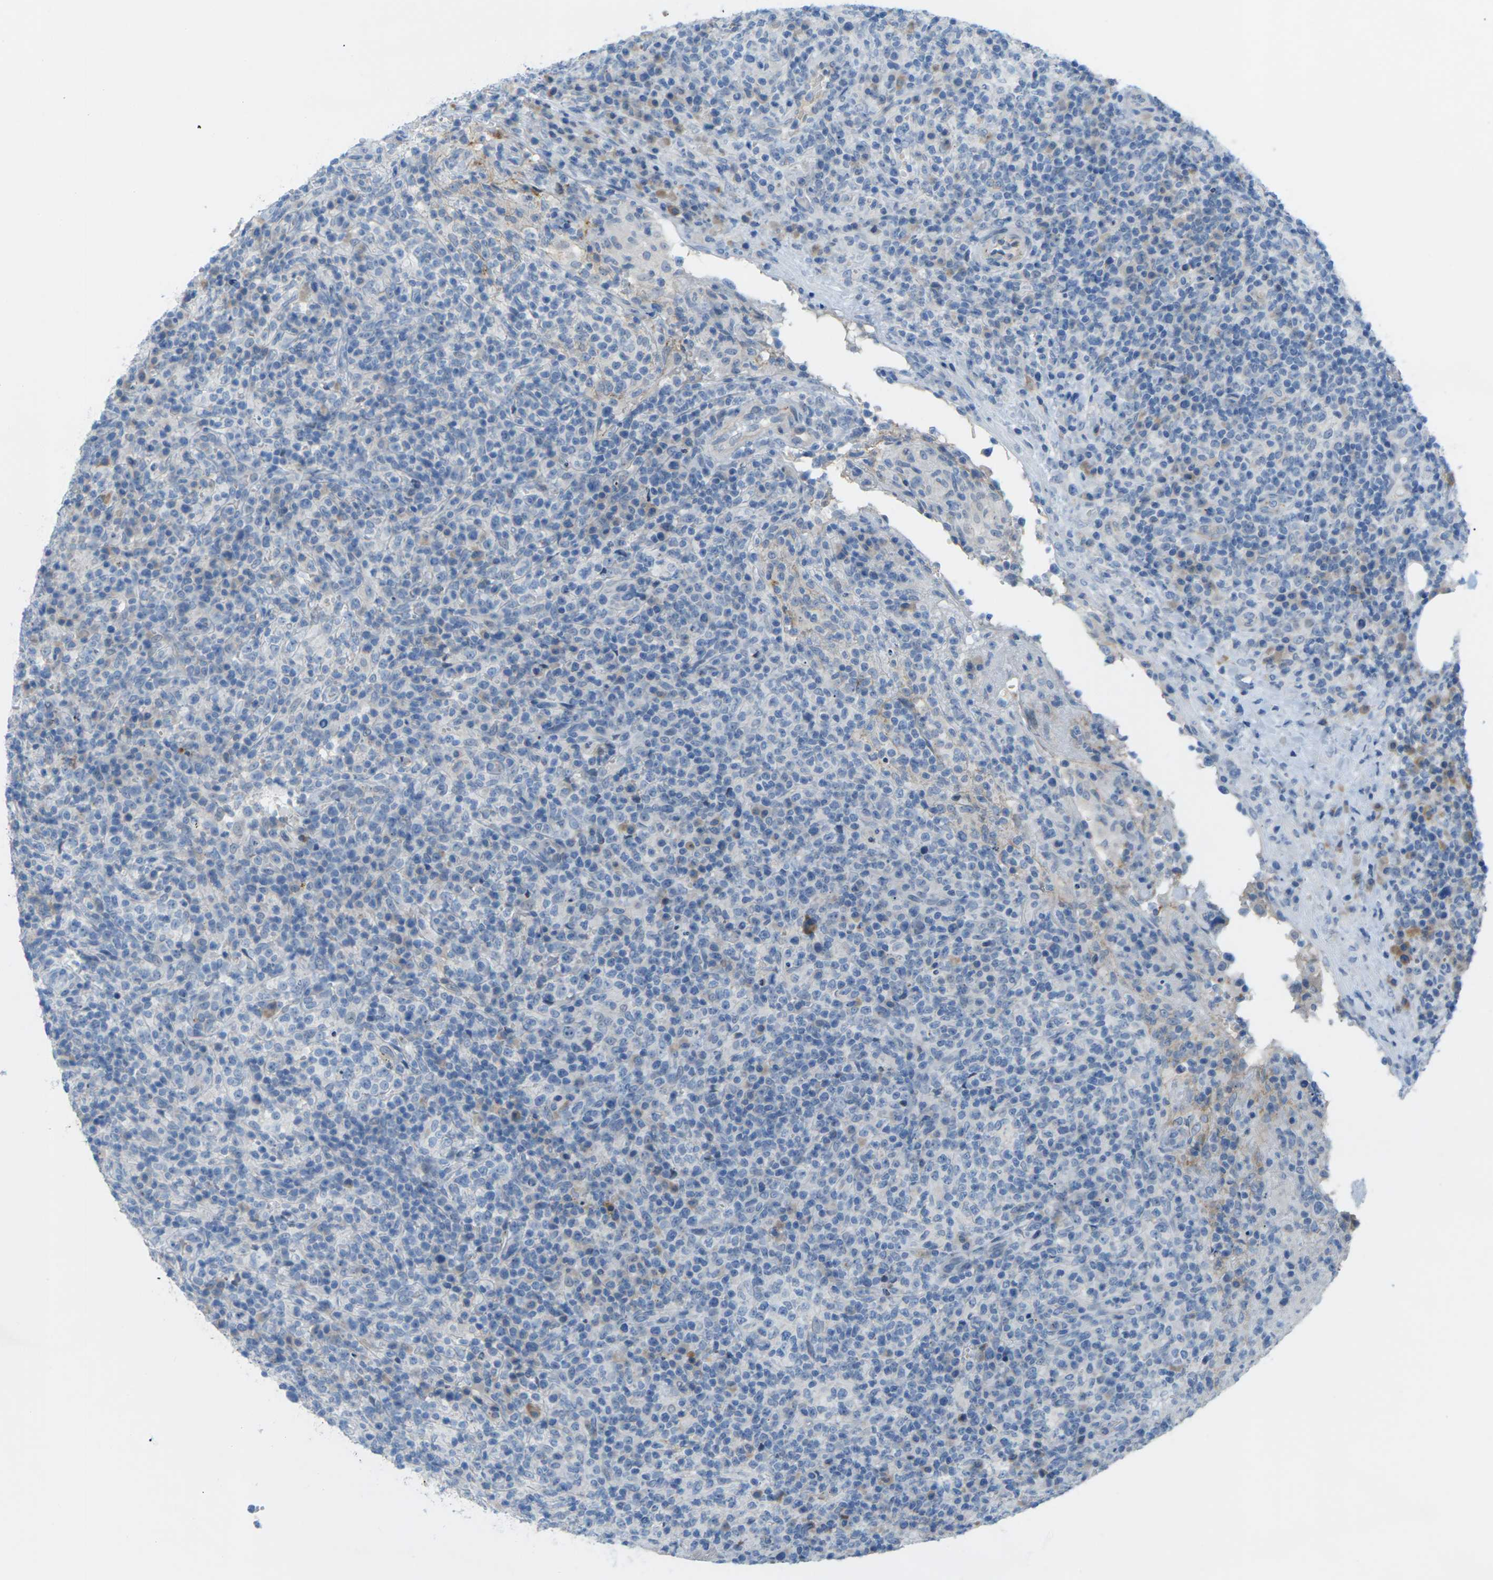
{"staining": {"intensity": "negative", "quantity": "none", "location": "none"}, "tissue": "lymphoma", "cell_type": "Tumor cells", "image_type": "cancer", "snomed": [{"axis": "morphology", "description": "Malignant lymphoma, non-Hodgkin's type, High grade"}, {"axis": "topography", "description": "Lymph node"}], "caption": "Protein analysis of high-grade malignant lymphoma, non-Hodgkin's type exhibits no significant expression in tumor cells.", "gene": "CLDN3", "patient": {"sex": "female", "age": 76}}